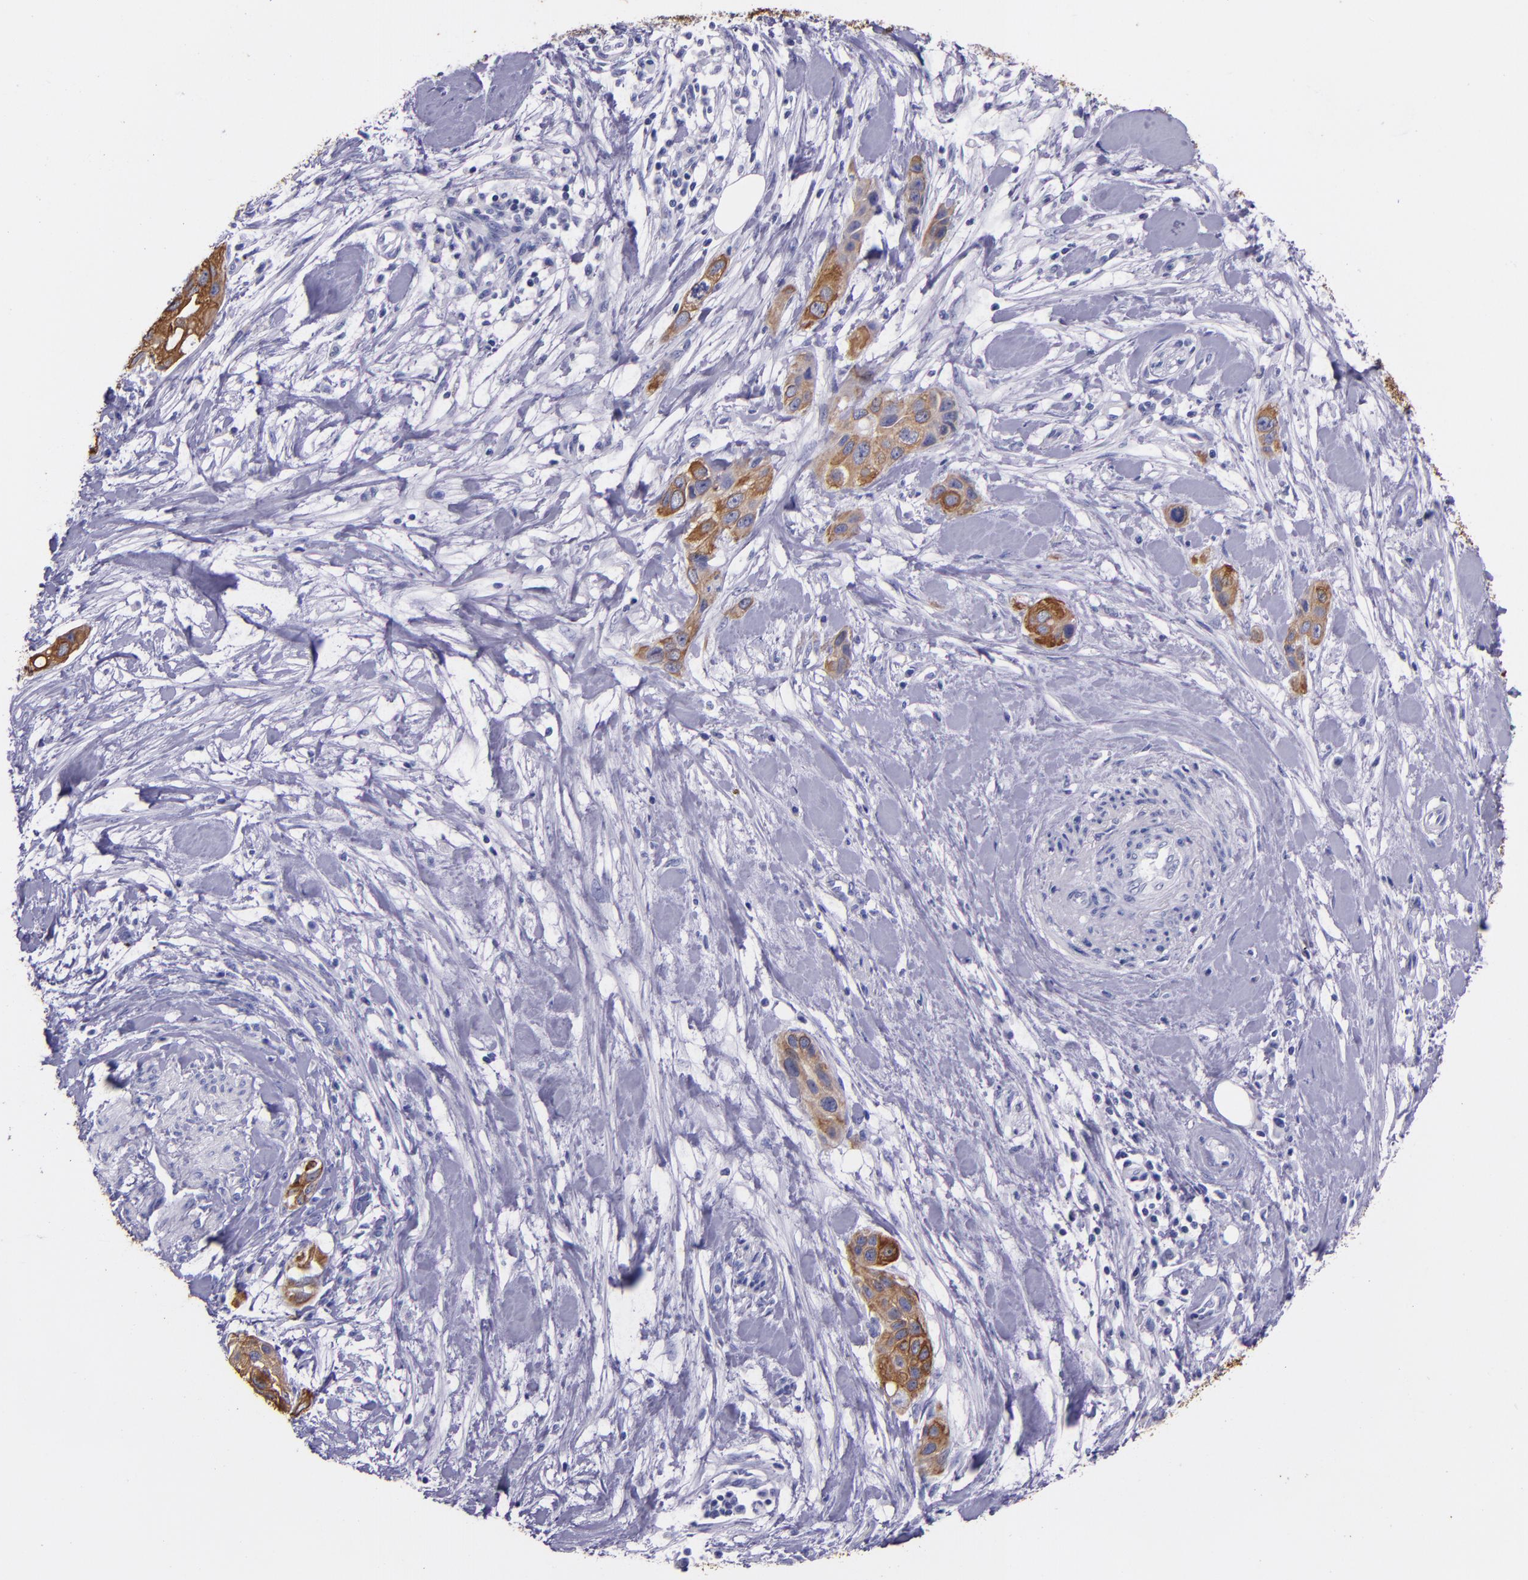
{"staining": {"intensity": "moderate", "quantity": ">75%", "location": "cytoplasmic/membranous"}, "tissue": "pancreatic cancer", "cell_type": "Tumor cells", "image_type": "cancer", "snomed": [{"axis": "morphology", "description": "Adenocarcinoma, NOS"}, {"axis": "topography", "description": "Pancreas"}], "caption": "Protein expression analysis of human pancreatic cancer reveals moderate cytoplasmic/membranous staining in approximately >75% of tumor cells. (IHC, brightfield microscopy, high magnification).", "gene": "KRT4", "patient": {"sex": "female", "age": 60}}